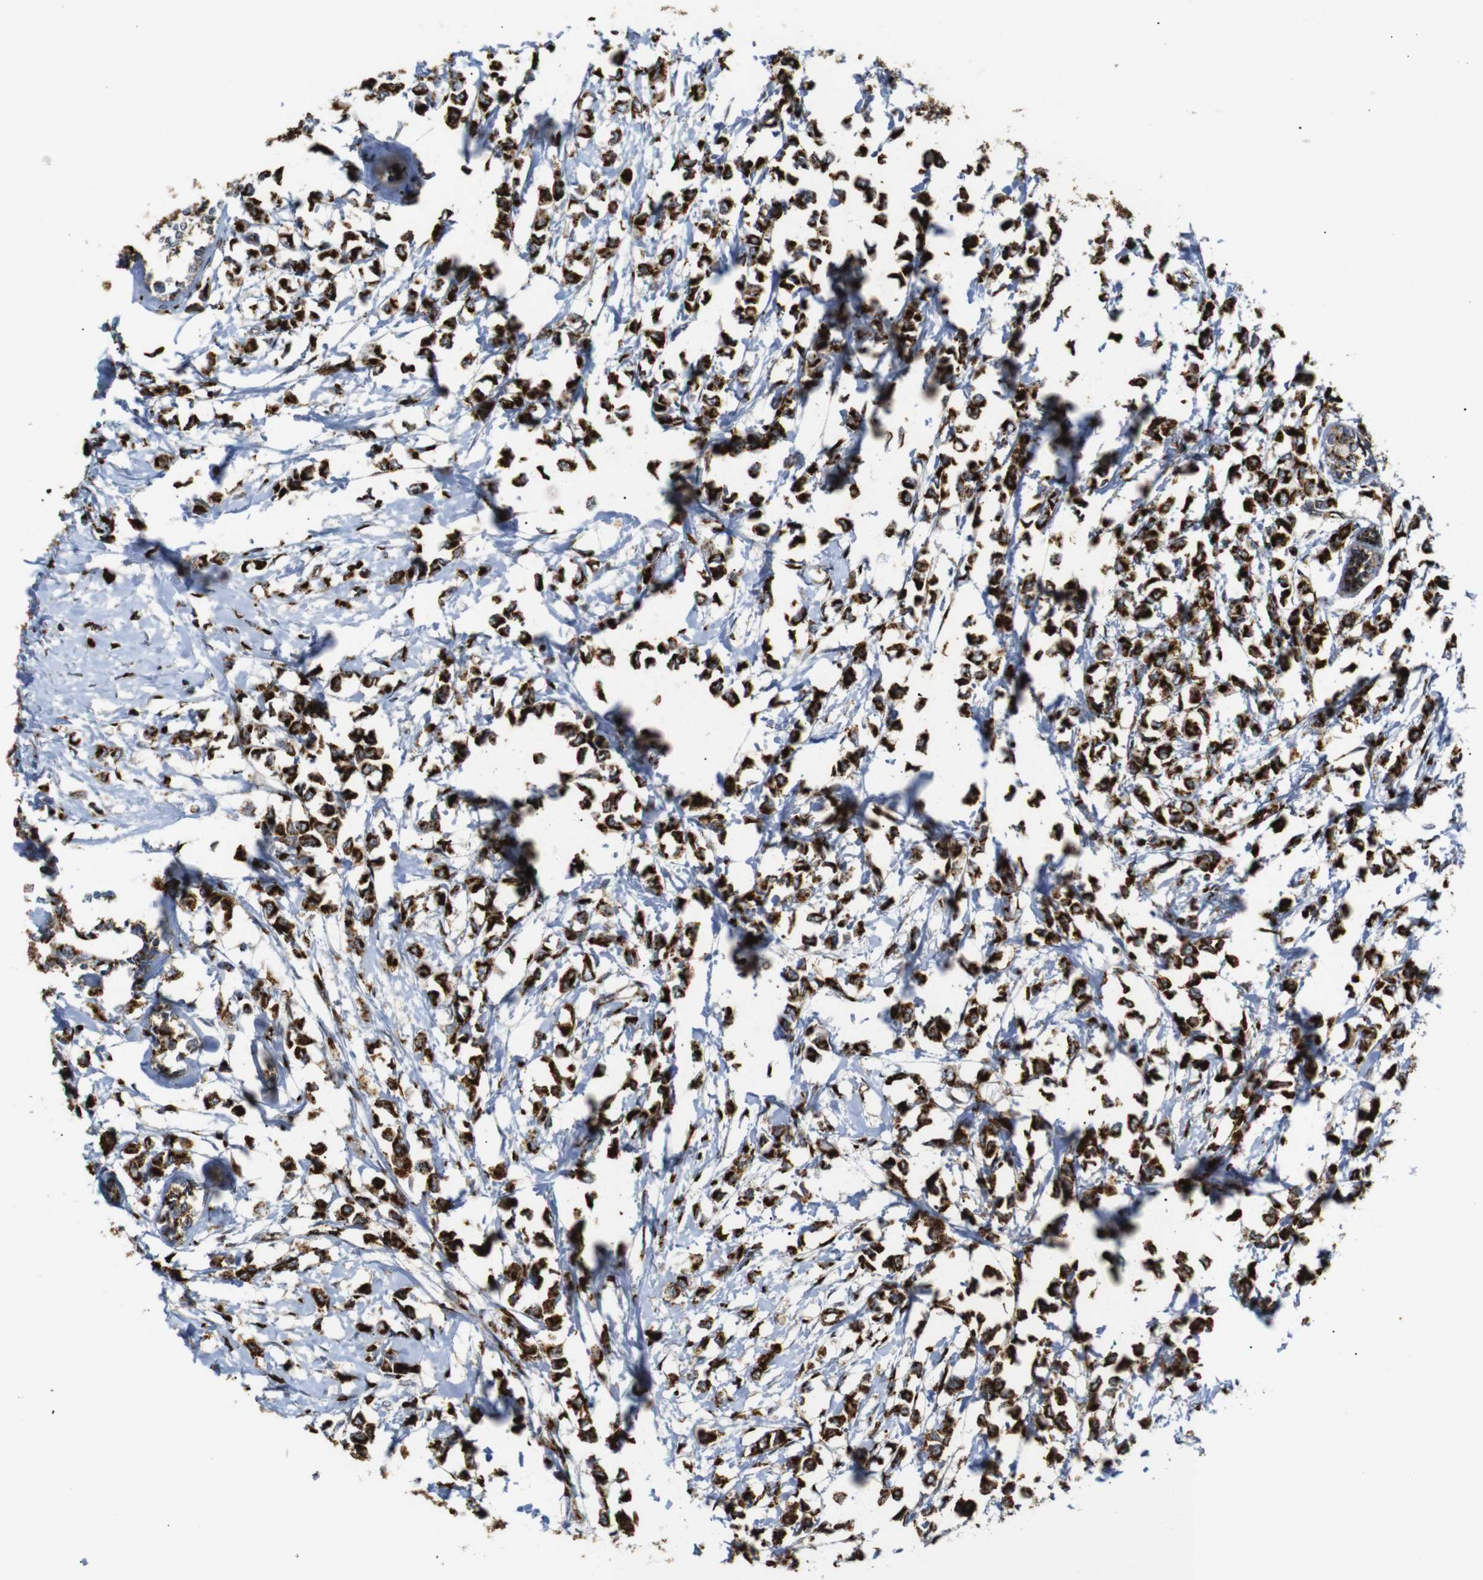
{"staining": {"intensity": "strong", "quantity": ">75%", "location": "cytoplasmic/membranous"}, "tissue": "breast cancer", "cell_type": "Tumor cells", "image_type": "cancer", "snomed": [{"axis": "morphology", "description": "Lobular carcinoma"}, {"axis": "topography", "description": "Breast"}], "caption": "Lobular carcinoma (breast) was stained to show a protein in brown. There is high levels of strong cytoplasmic/membranous staining in approximately >75% of tumor cells.", "gene": "TGOLN2", "patient": {"sex": "female", "age": 51}}